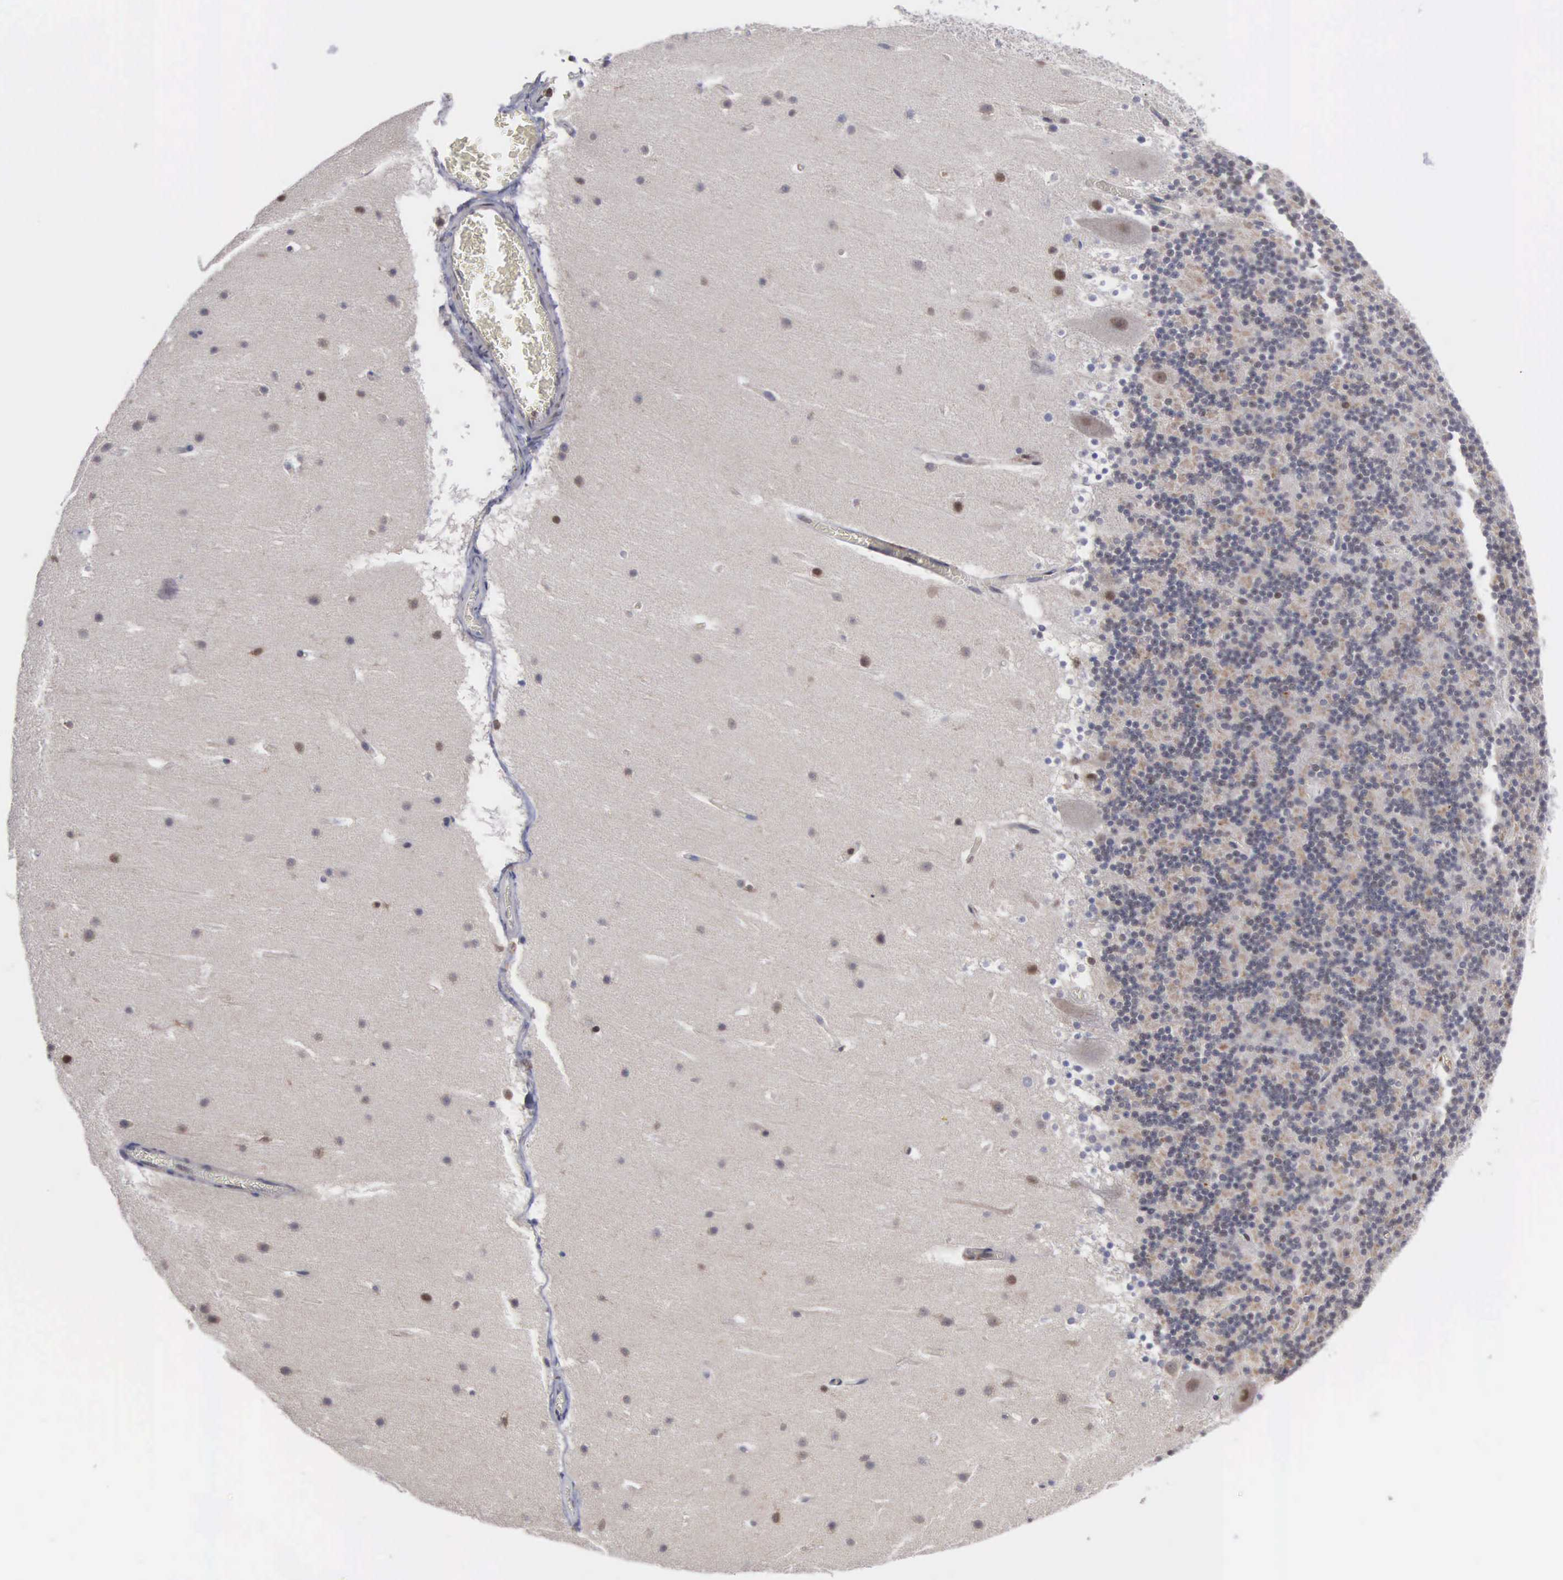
{"staining": {"intensity": "weak", "quantity": "<25%", "location": "nuclear"}, "tissue": "cerebellum", "cell_type": "Cells in granular layer", "image_type": "normal", "snomed": [{"axis": "morphology", "description": "Normal tissue, NOS"}, {"axis": "topography", "description": "Cerebellum"}], "caption": "Protein analysis of benign cerebellum displays no significant expression in cells in granular layer.", "gene": "TRMT5", "patient": {"sex": "male", "age": 45}}